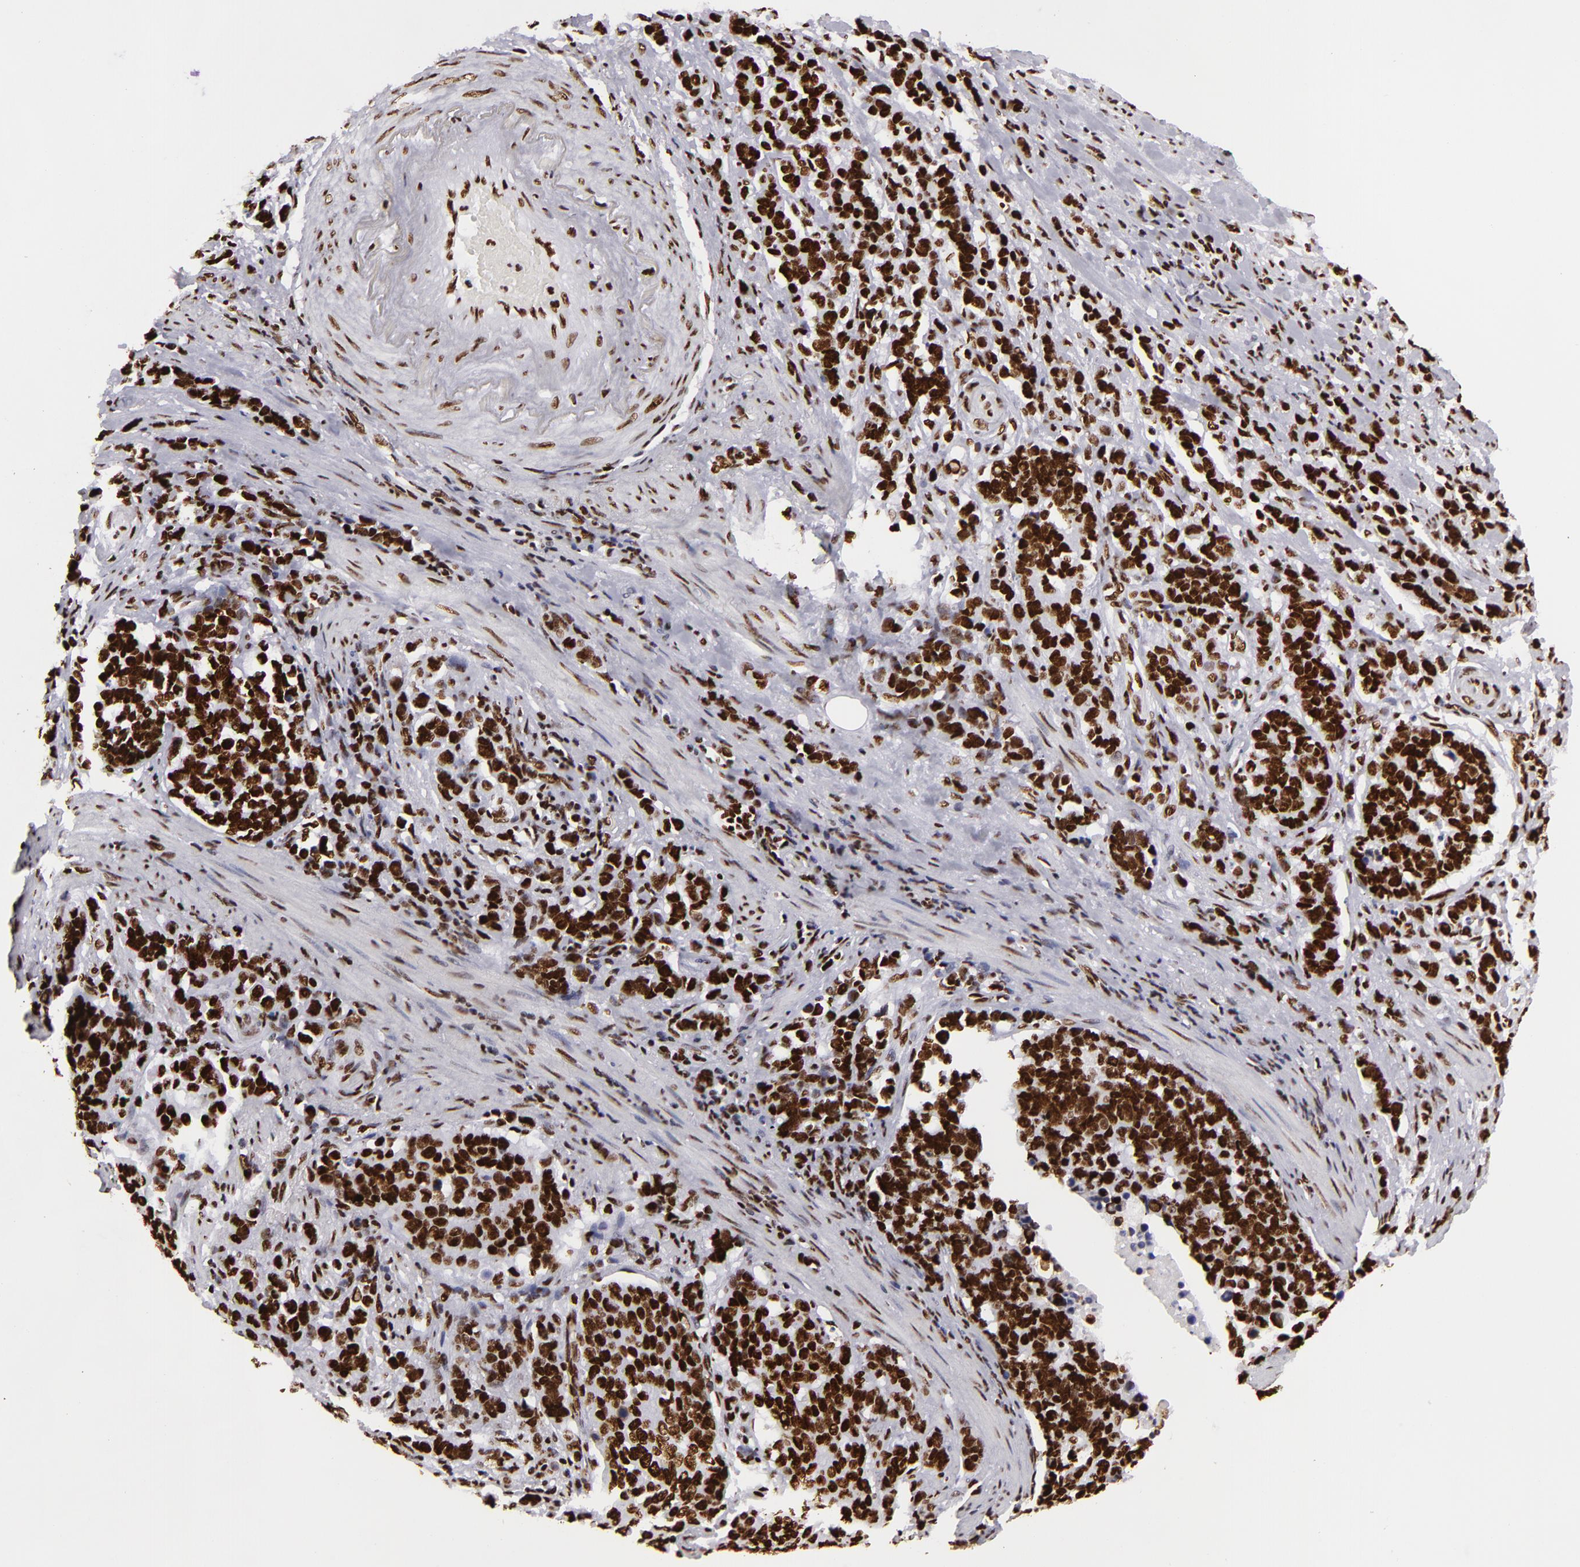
{"staining": {"intensity": "strong", "quantity": ">75%", "location": "nuclear"}, "tissue": "stomach cancer", "cell_type": "Tumor cells", "image_type": "cancer", "snomed": [{"axis": "morphology", "description": "Adenocarcinoma, NOS"}, {"axis": "topography", "description": "Stomach, upper"}], "caption": "The image exhibits a brown stain indicating the presence of a protein in the nuclear of tumor cells in stomach cancer (adenocarcinoma).", "gene": "SAFB", "patient": {"sex": "male", "age": 71}}